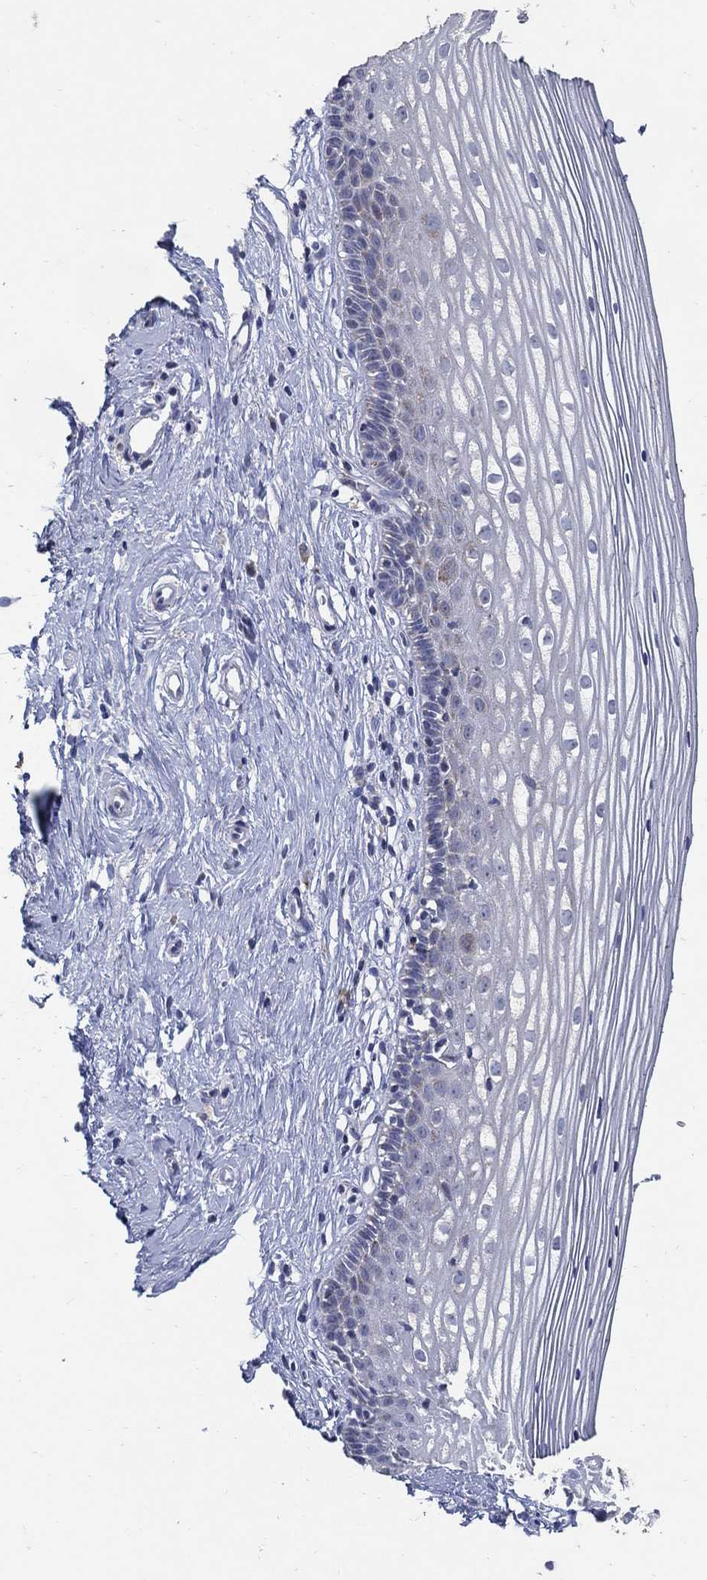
{"staining": {"intensity": "negative", "quantity": "none", "location": "none"}, "tissue": "cervix", "cell_type": "Glandular cells", "image_type": "normal", "snomed": [{"axis": "morphology", "description": "Normal tissue, NOS"}, {"axis": "topography", "description": "Cervix"}], "caption": "The image displays no significant expression in glandular cells of cervix.", "gene": "HMX2", "patient": {"sex": "female", "age": 40}}